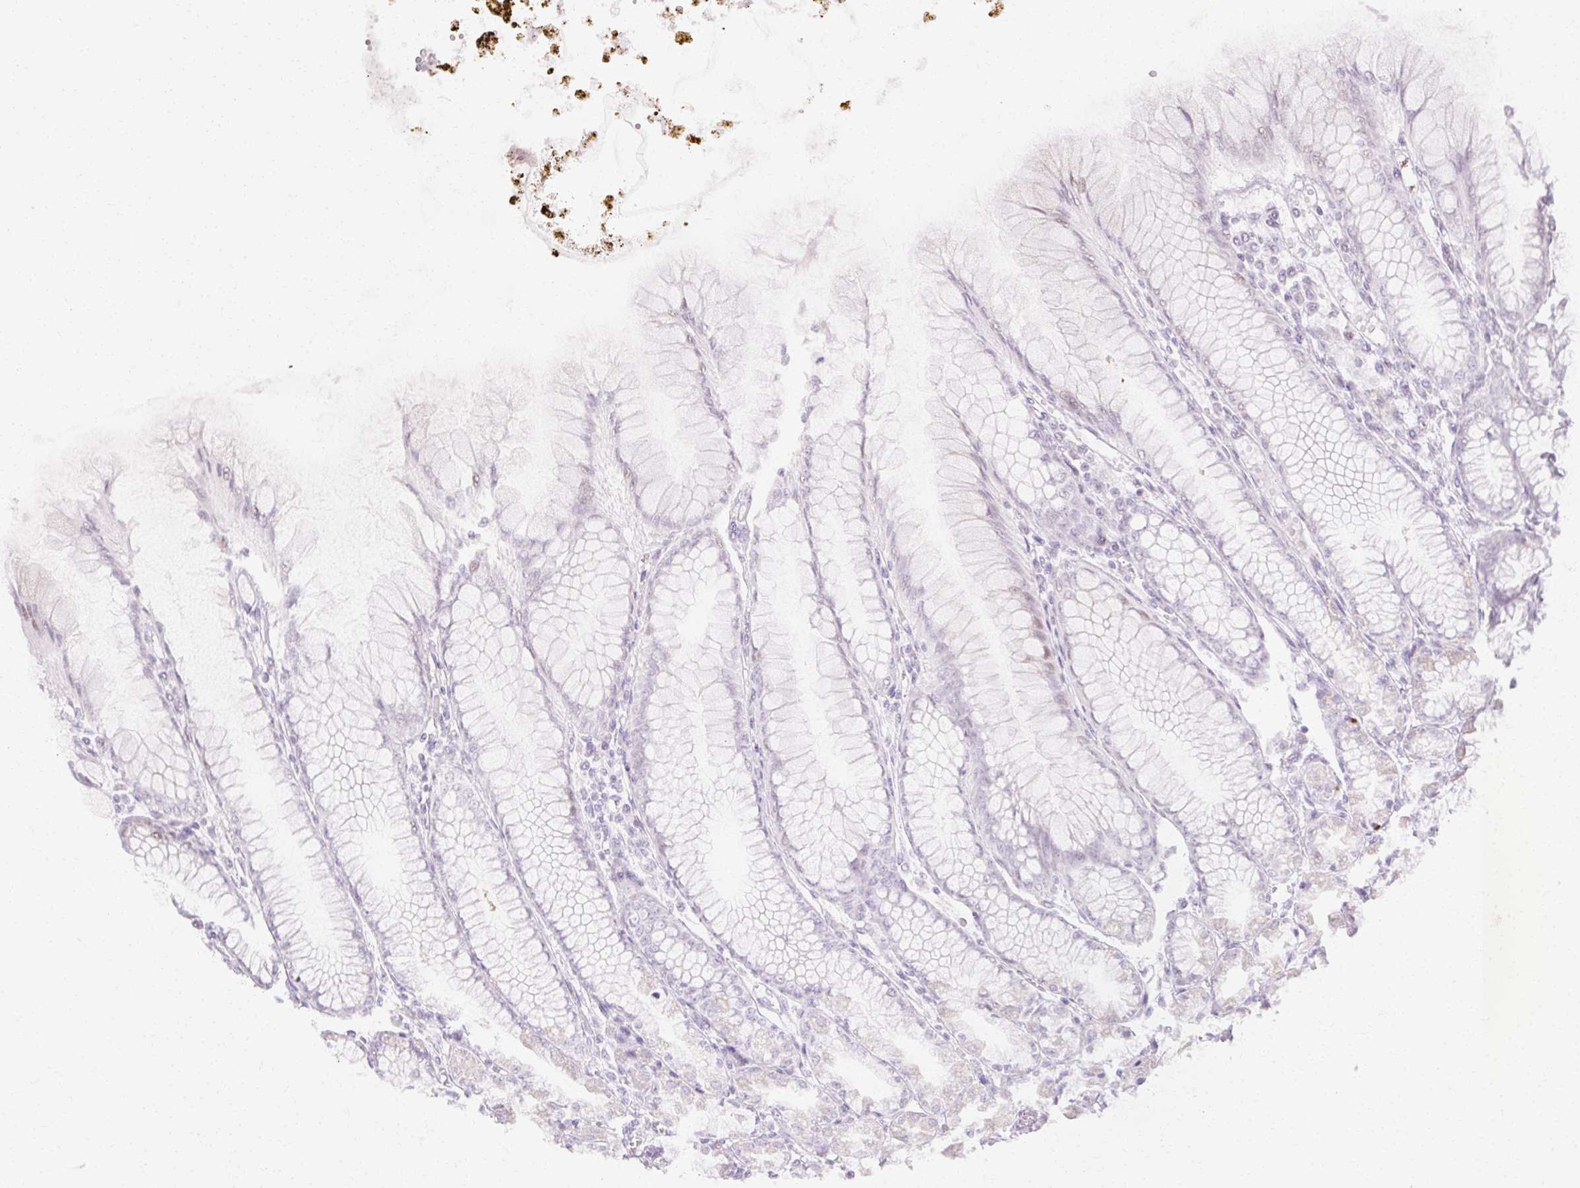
{"staining": {"intensity": "weak", "quantity": "<25%", "location": "cytoplasmic/membranous"}, "tissue": "stomach", "cell_type": "Glandular cells", "image_type": "normal", "snomed": [{"axis": "morphology", "description": "Normal tissue, NOS"}, {"axis": "topography", "description": "Stomach"}], "caption": "High power microscopy photomicrograph of an immunohistochemistry (IHC) micrograph of unremarkable stomach, revealing no significant expression in glandular cells.", "gene": "C3orf49", "patient": {"sex": "female", "age": 57}}